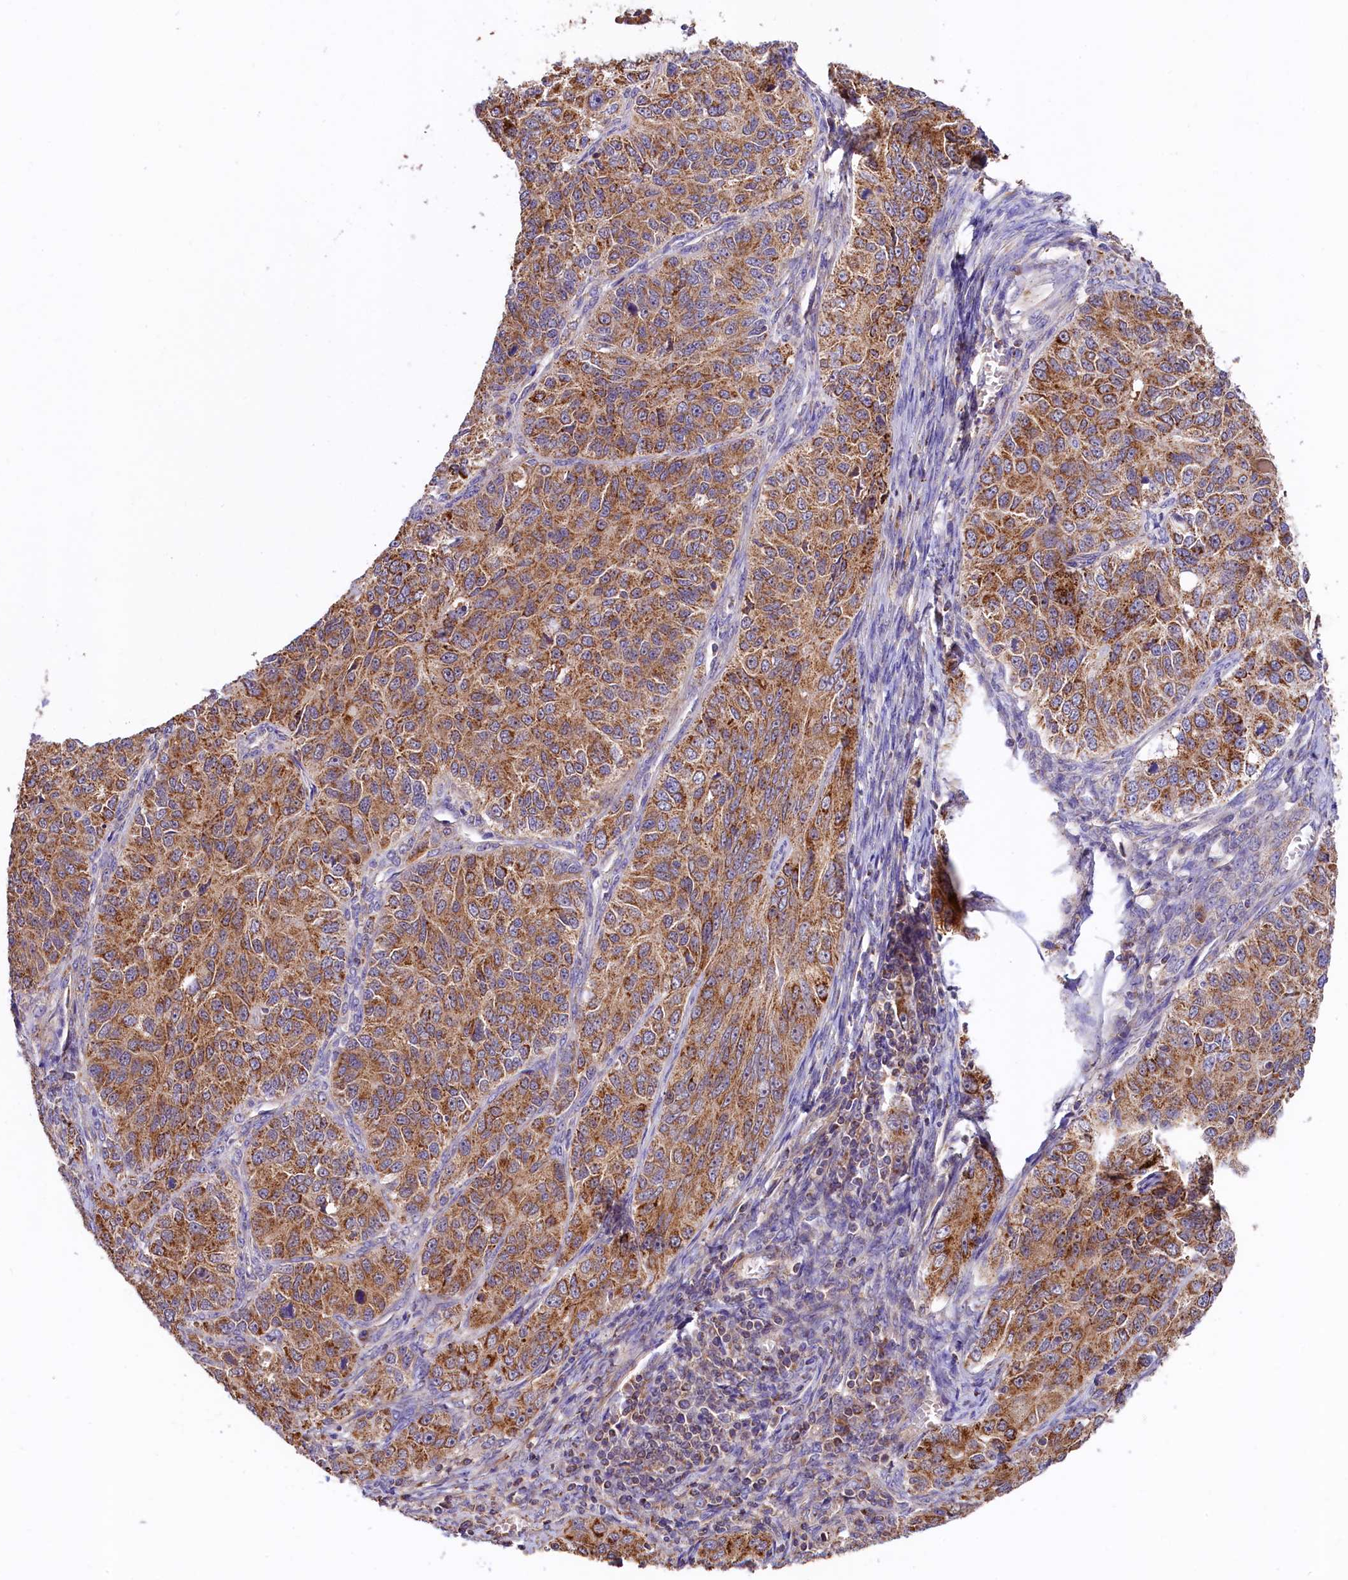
{"staining": {"intensity": "moderate", "quantity": ">75%", "location": "cytoplasmic/membranous"}, "tissue": "ovarian cancer", "cell_type": "Tumor cells", "image_type": "cancer", "snomed": [{"axis": "morphology", "description": "Carcinoma, endometroid"}, {"axis": "topography", "description": "Ovary"}], "caption": "High-magnification brightfield microscopy of ovarian cancer stained with DAB (3,3'-diaminobenzidine) (brown) and counterstained with hematoxylin (blue). tumor cells exhibit moderate cytoplasmic/membranous positivity is identified in approximately>75% of cells. (DAB IHC with brightfield microscopy, high magnification).", "gene": "CIAO3", "patient": {"sex": "female", "age": 51}}